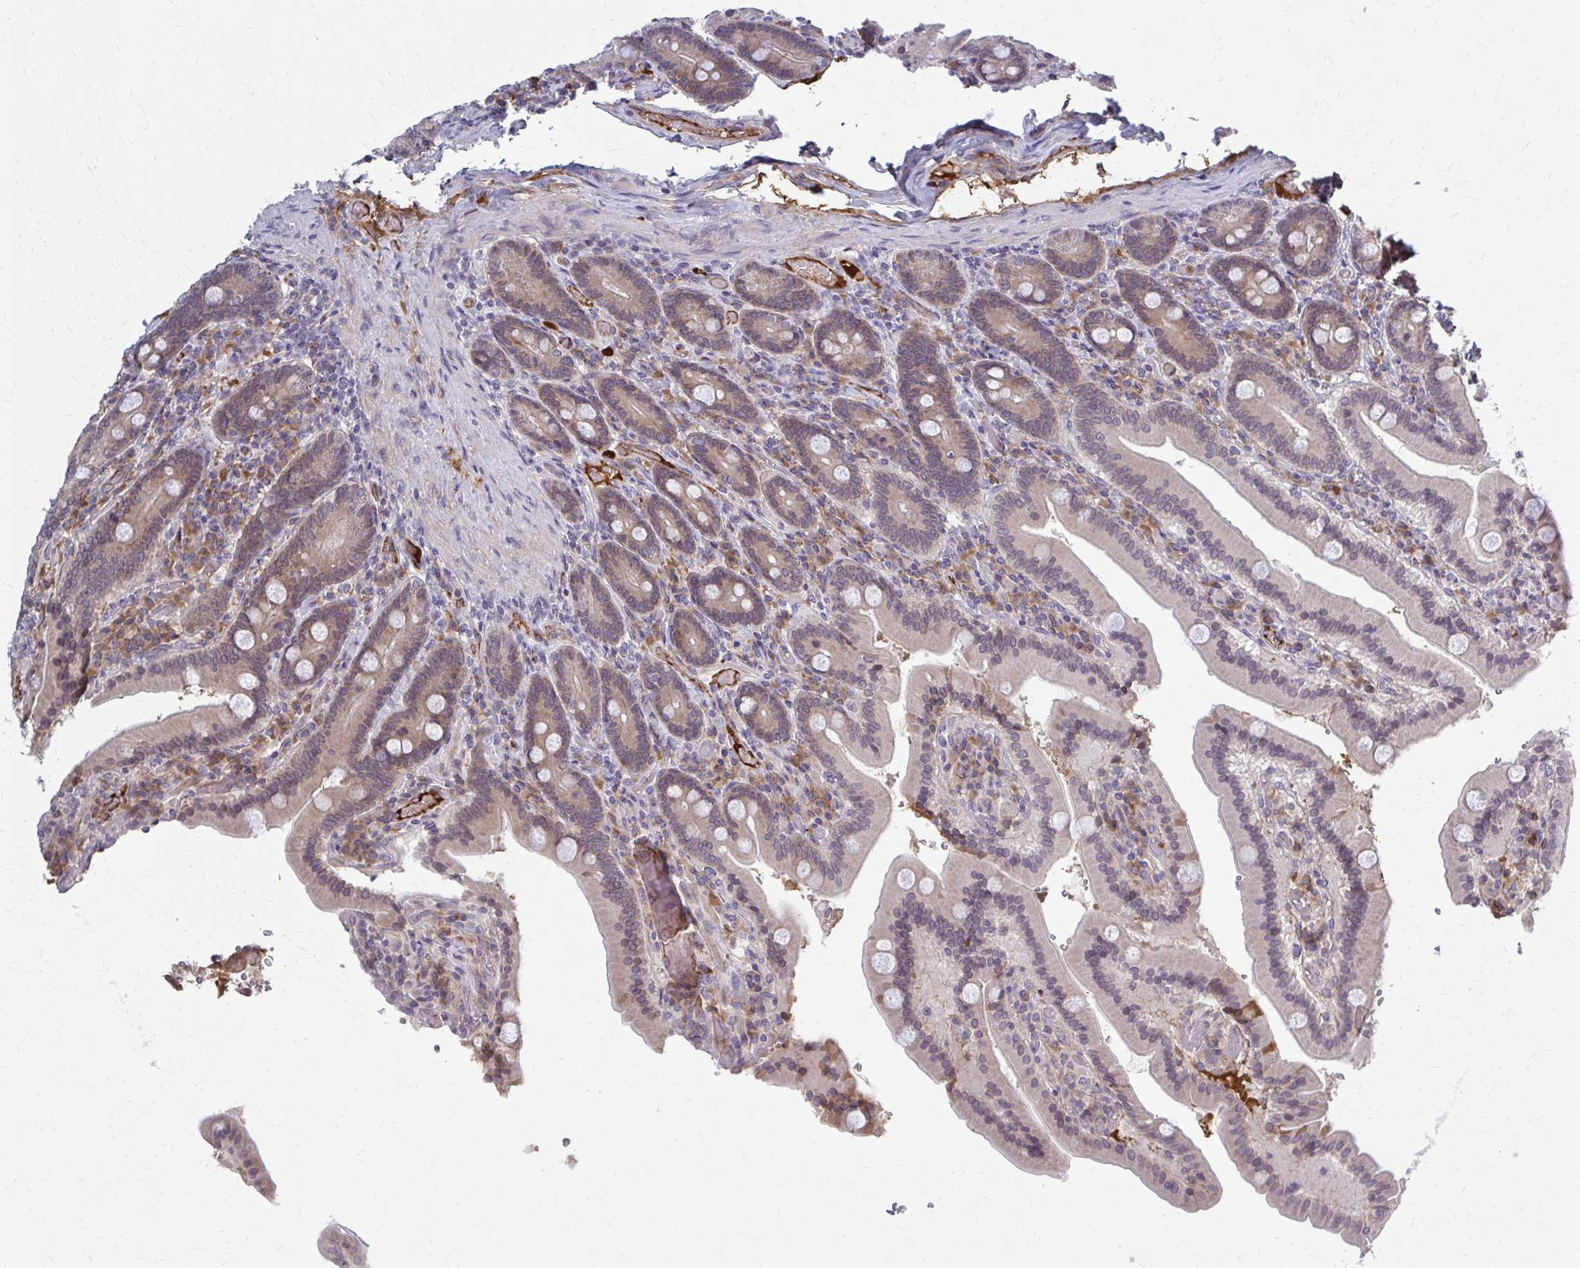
{"staining": {"intensity": "weak", "quantity": ">75%", "location": "cytoplasmic/membranous"}, "tissue": "duodenum", "cell_type": "Glandular cells", "image_type": "normal", "snomed": [{"axis": "morphology", "description": "Normal tissue, NOS"}, {"axis": "topography", "description": "Duodenum"}], "caption": "IHC photomicrograph of benign duodenum: duodenum stained using IHC demonstrates low levels of weak protein expression localized specifically in the cytoplasmic/membranous of glandular cells, appearing as a cytoplasmic/membranous brown color.", "gene": "MCRIP2", "patient": {"sex": "female", "age": 62}}